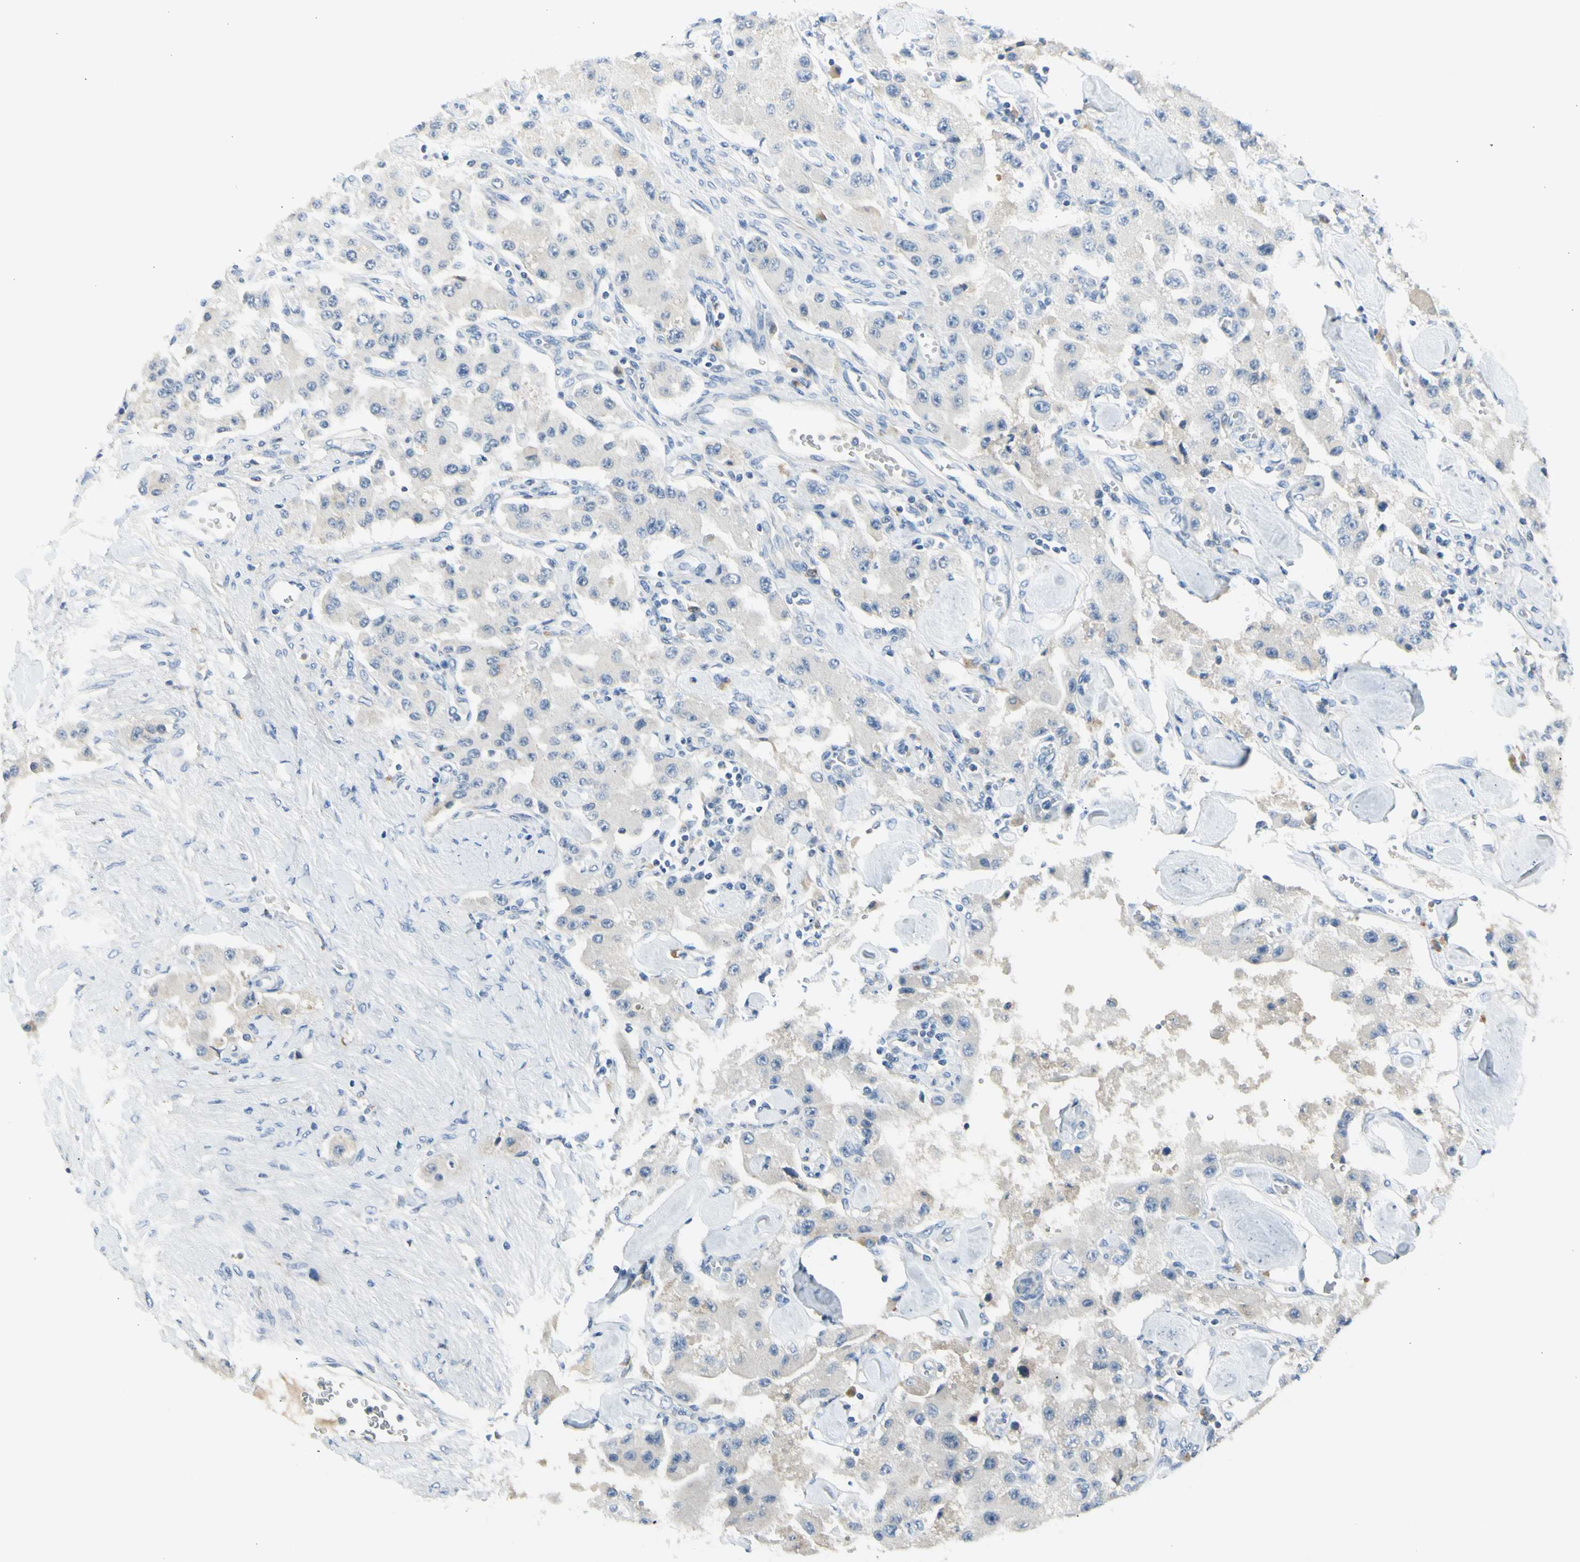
{"staining": {"intensity": "negative", "quantity": "none", "location": "none"}, "tissue": "carcinoid", "cell_type": "Tumor cells", "image_type": "cancer", "snomed": [{"axis": "morphology", "description": "Carcinoid, malignant, NOS"}, {"axis": "topography", "description": "Pancreas"}], "caption": "DAB immunohistochemical staining of human malignant carcinoid displays no significant staining in tumor cells.", "gene": "NPHP3", "patient": {"sex": "male", "age": 41}}